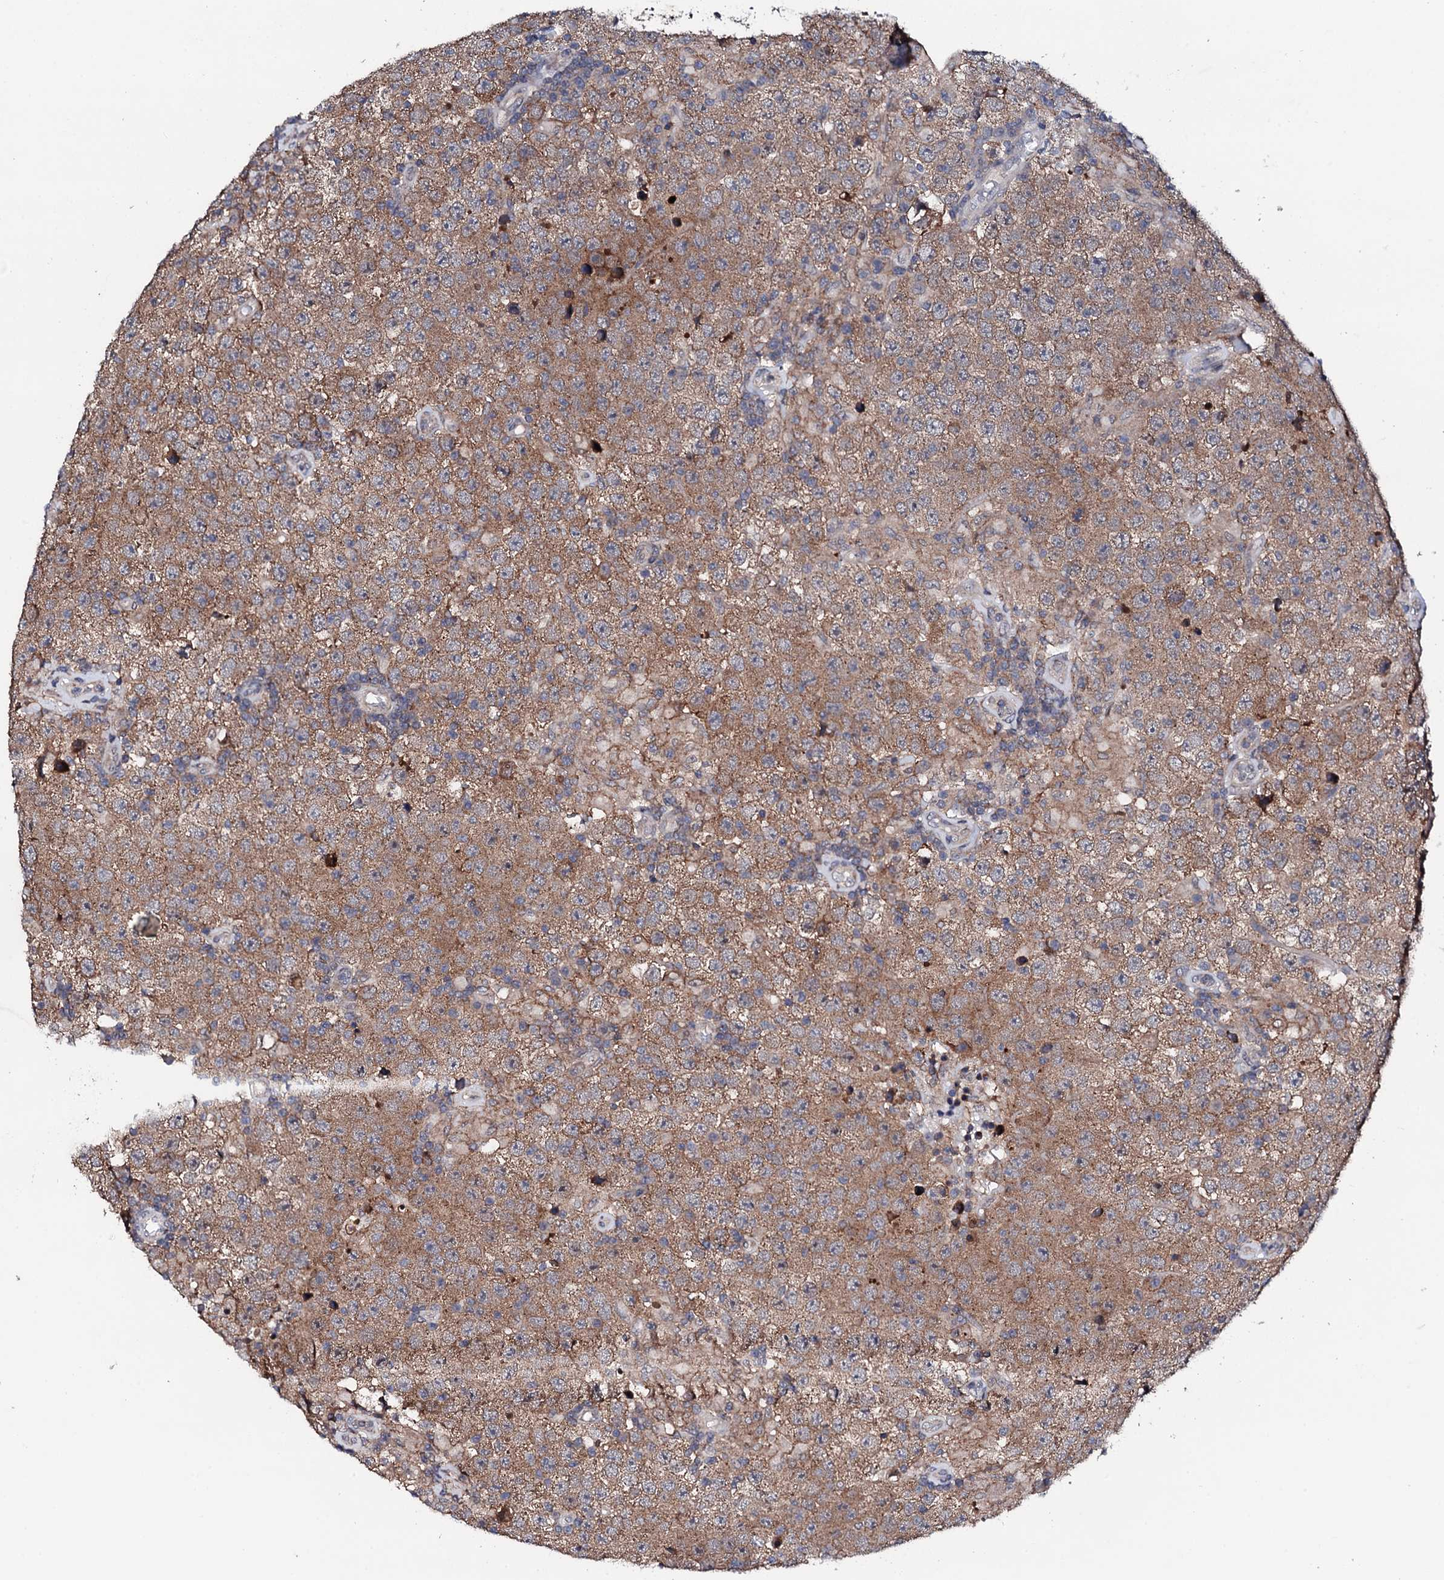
{"staining": {"intensity": "moderate", "quantity": ">75%", "location": "cytoplasmic/membranous"}, "tissue": "testis cancer", "cell_type": "Tumor cells", "image_type": "cancer", "snomed": [{"axis": "morphology", "description": "Normal tissue, NOS"}, {"axis": "morphology", "description": "Urothelial carcinoma, High grade"}, {"axis": "morphology", "description": "Seminoma, NOS"}, {"axis": "morphology", "description": "Carcinoma, Embryonal, NOS"}, {"axis": "topography", "description": "Urinary bladder"}, {"axis": "topography", "description": "Testis"}], "caption": "Immunohistochemistry (IHC) staining of testis cancer (embryonal carcinoma), which shows medium levels of moderate cytoplasmic/membranous expression in about >75% of tumor cells indicating moderate cytoplasmic/membranous protein expression. The staining was performed using DAB (brown) for protein detection and nuclei were counterstained in hematoxylin (blue).", "gene": "EDC3", "patient": {"sex": "male", "age": 41}}